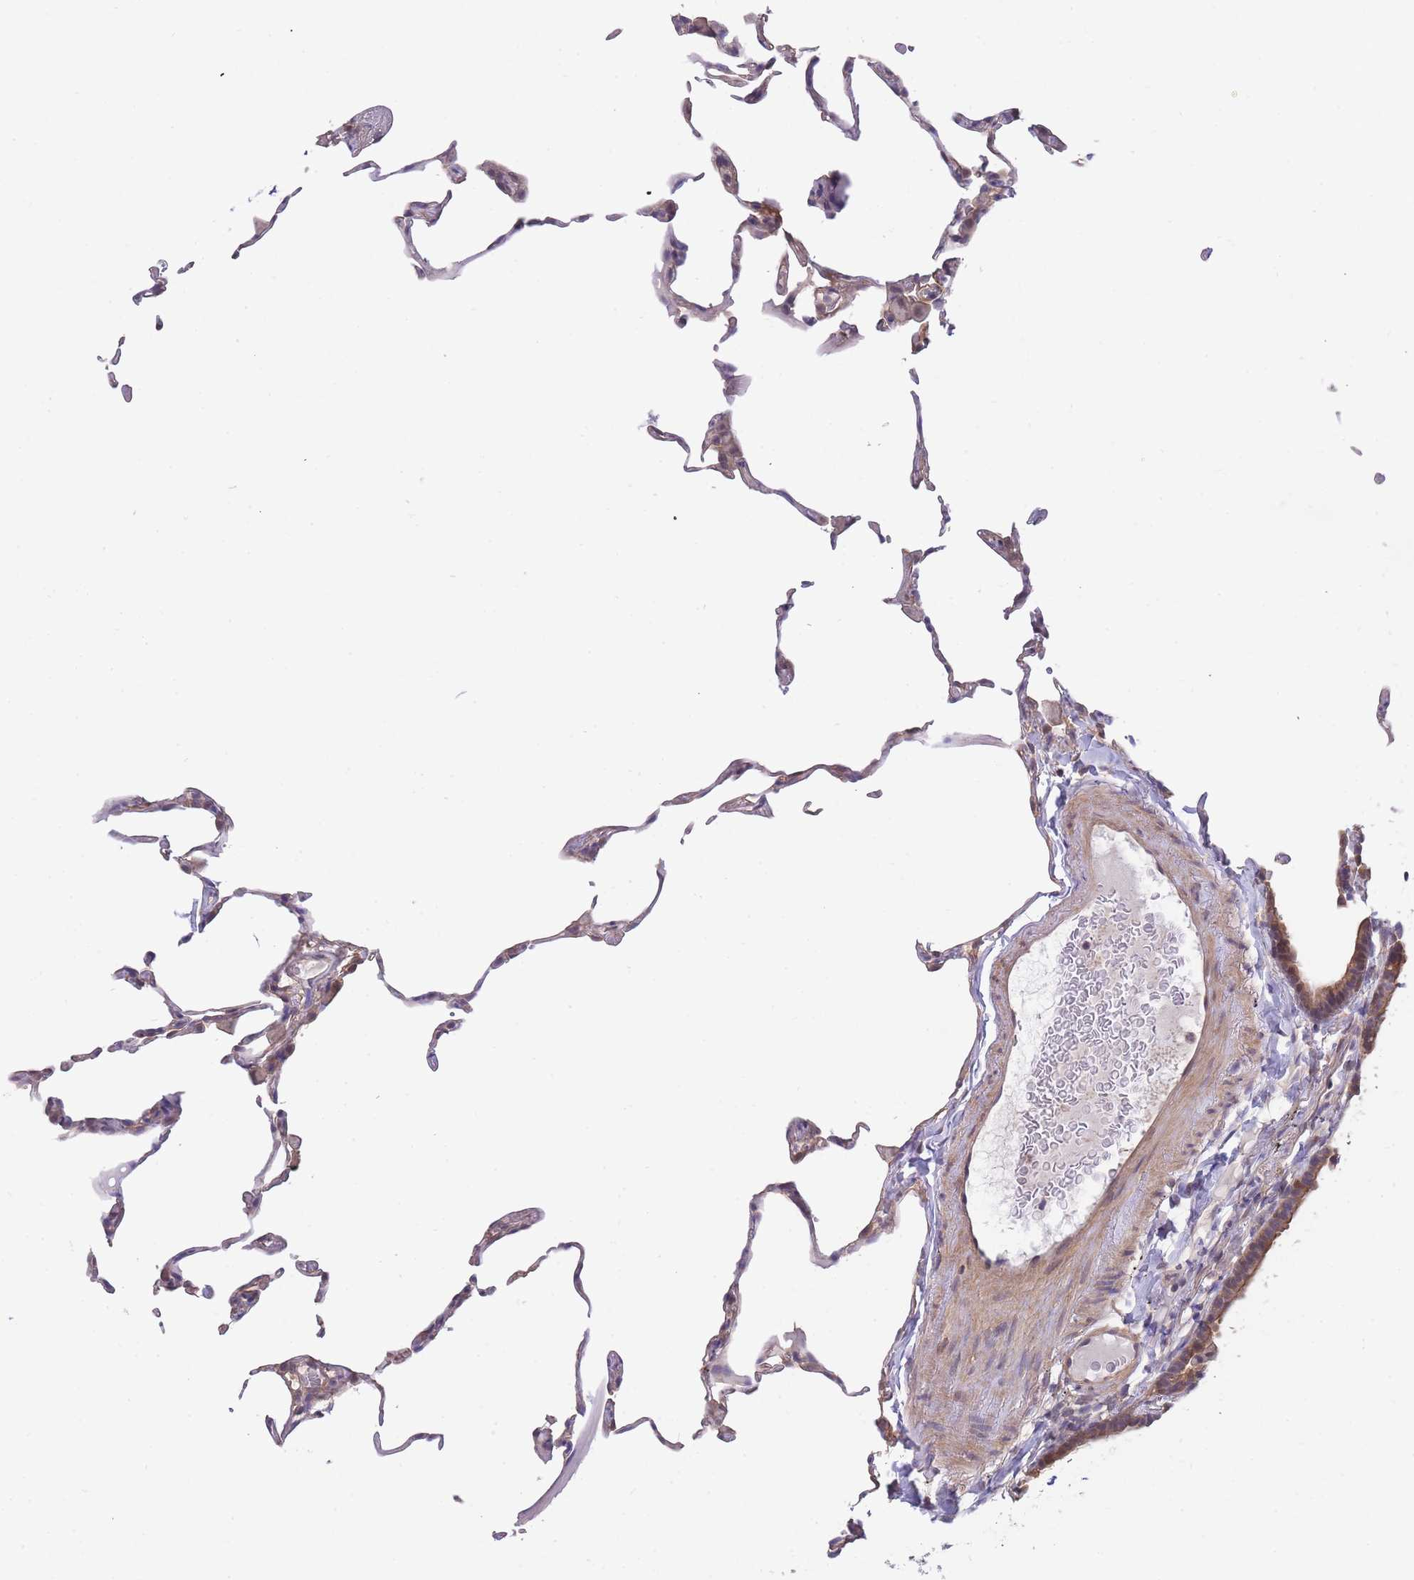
{"staining": {"intensity": "moderate", "quantity": "<25%", "location": "cytoplasmic/membranous"}, "tissue": "lung", "cell_type": "Alveolar cells", "image_type": "normal", "snomed": [{"axis": "morphology", "description": "Normal tissue, NOS"}, {"axis": "topography", "description": "Lung"}], "caption": "This is an image of immunohistochemistry staining of normal lung, which shows moderate staining in the cytoplasmic/membranous of alveolar cells.", "gene": "SMC6", "patient": {"sex": "female", "age": 57}}